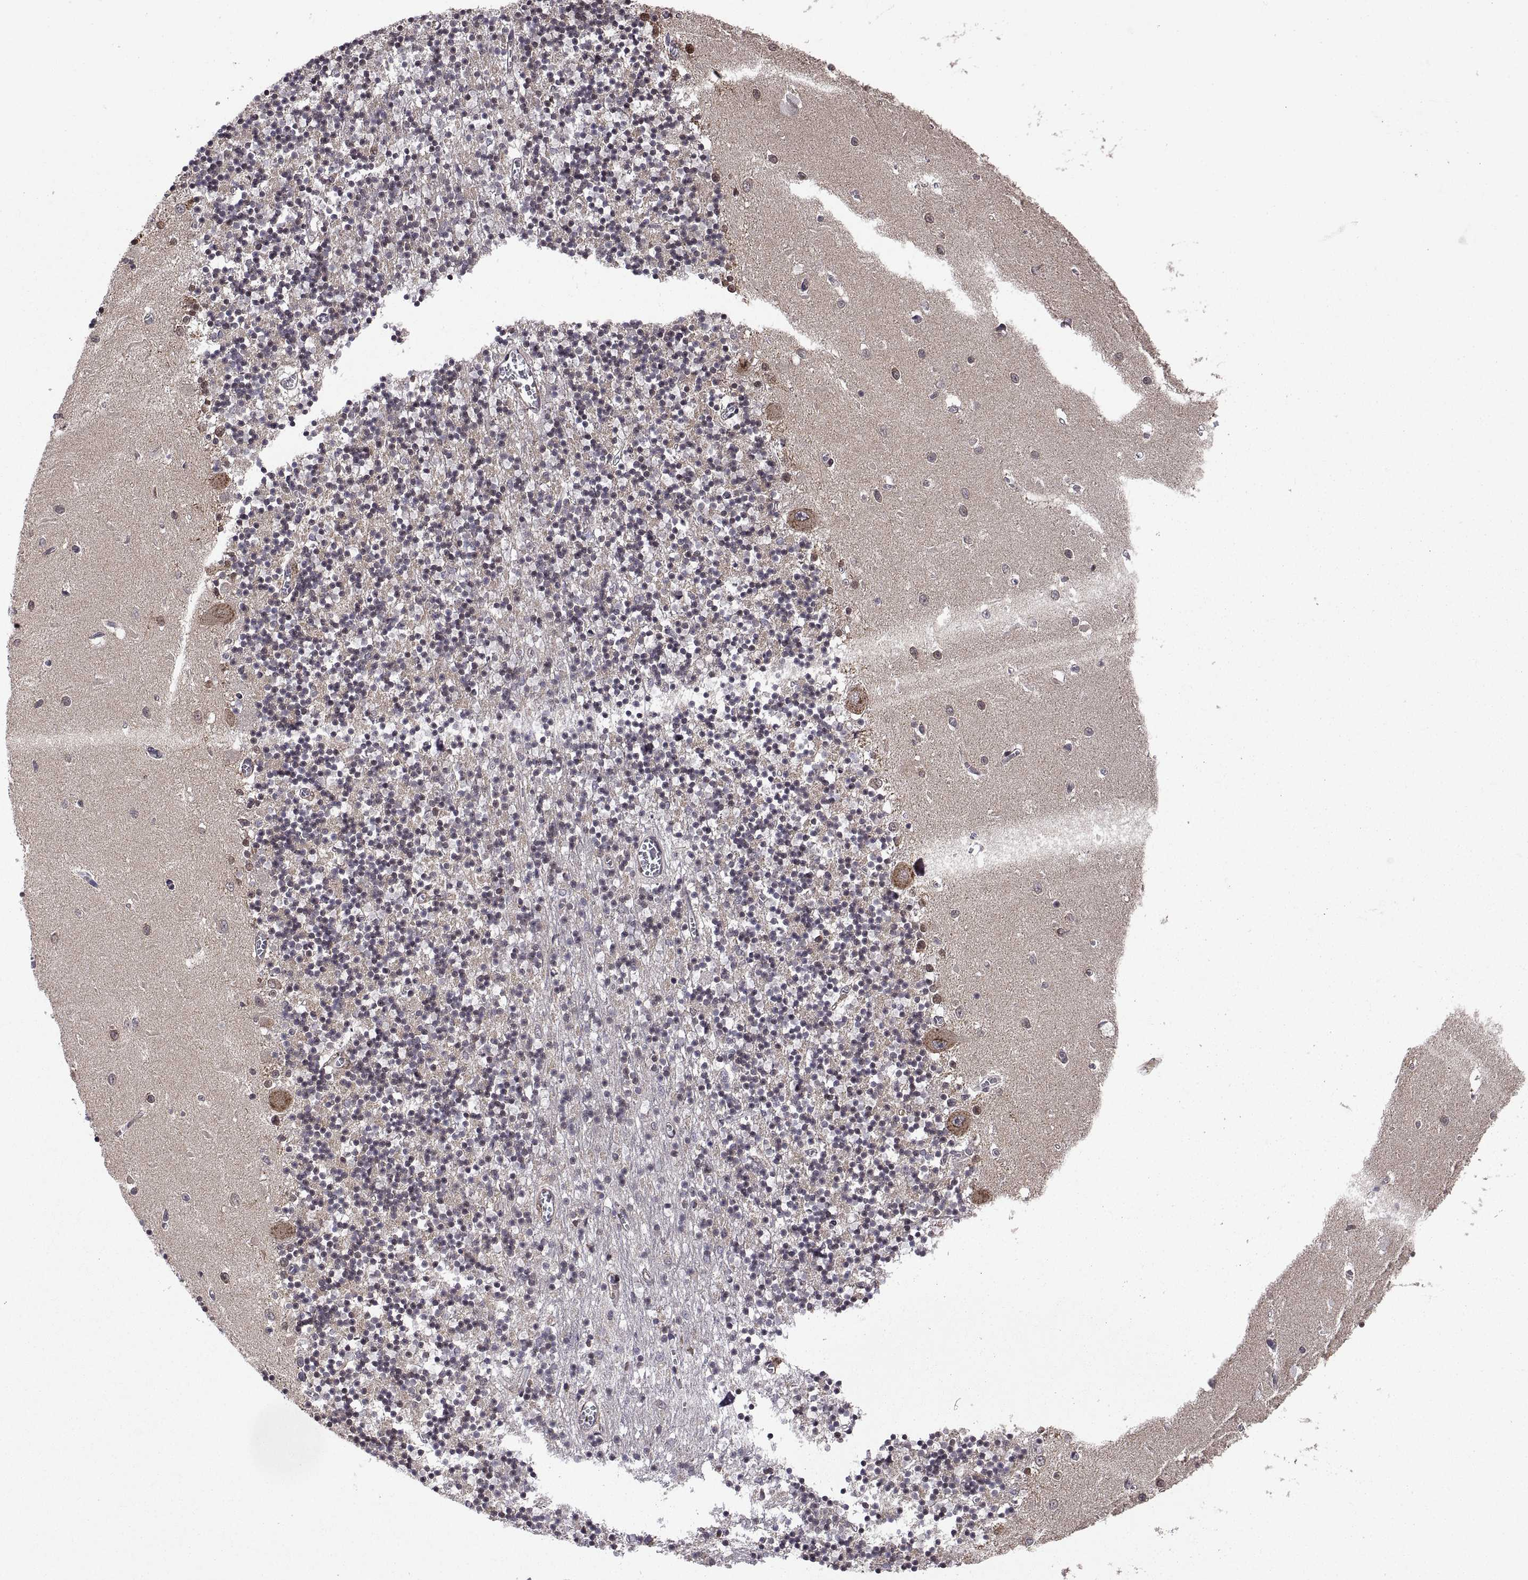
{"staining": {"intensity": "weak", "quantity": "<25%", "location": "nuclear"}, "tissue": "cerebellum", "cell_type": "Cells in granular layer", "image_type": "normal", "snomed": [{"axis": "morphology", "description": "Normal tissue, NOS"}, {"axis": "topography", "description": "Cerebellum"}], "caption": "A high-resolution photomicrograph shows immunohistochemistry (IHC) staining of benign cerebellum, which shows no significant positivity in cells in granular layer.", "gene": "ZNRF2", "patient": {"sex": "female", "age": 64}}